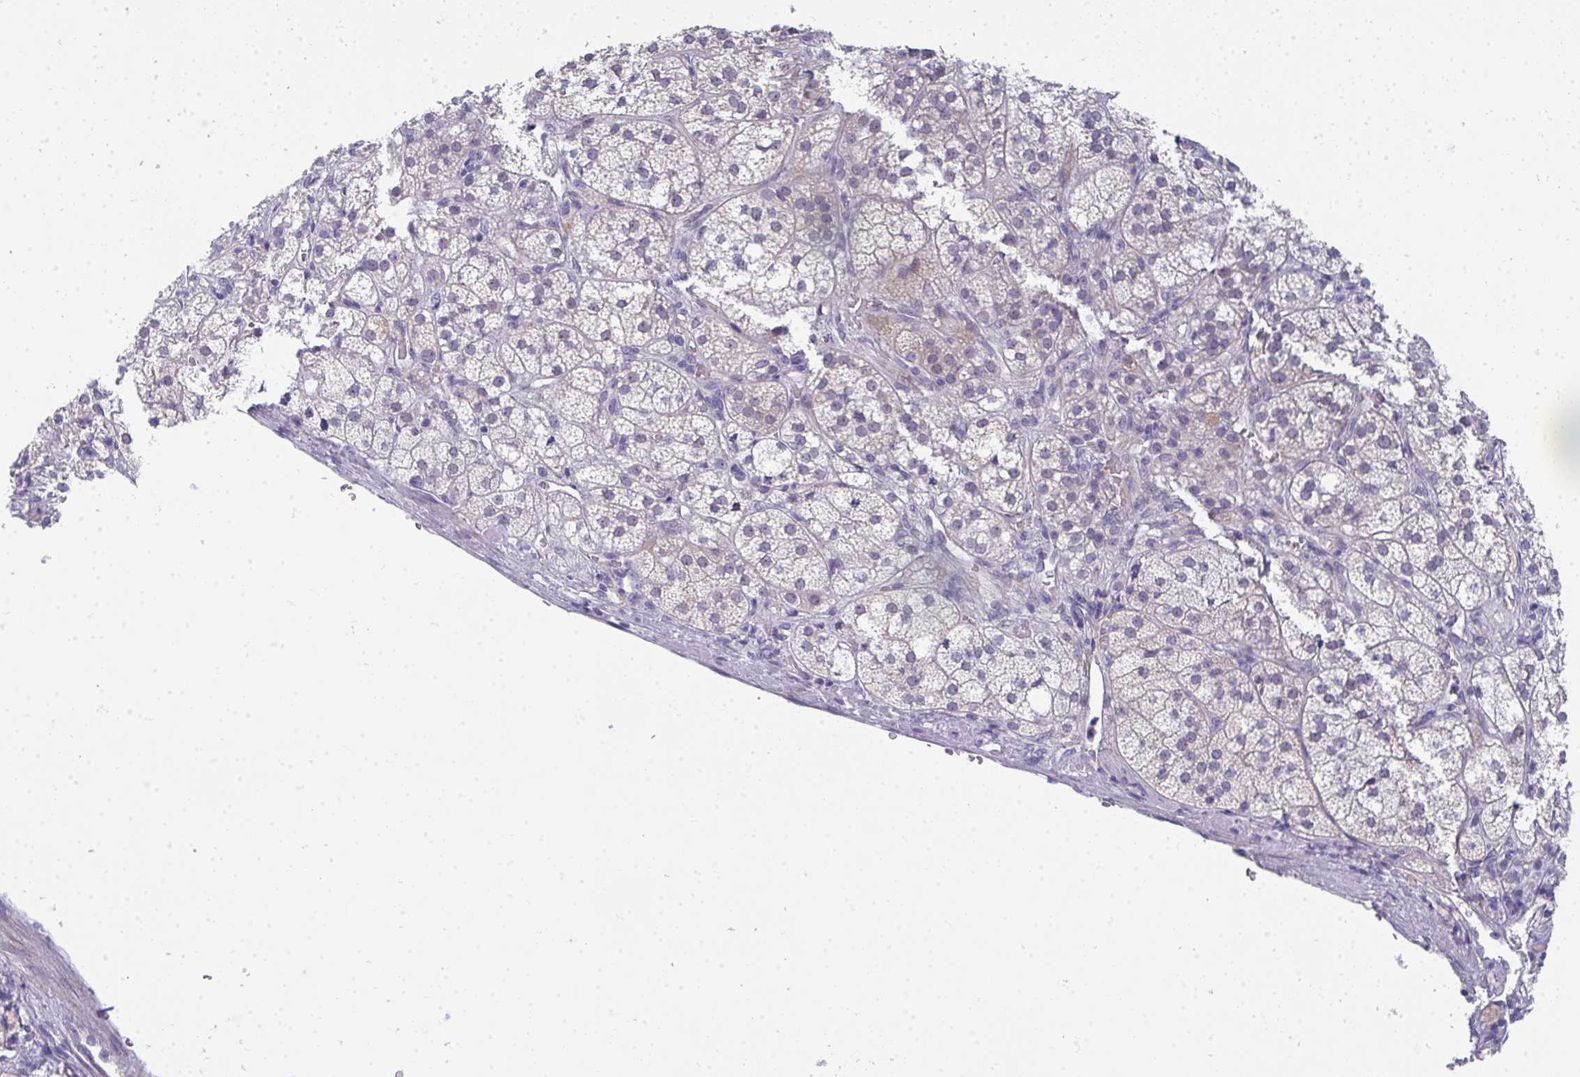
{"staining": {"intensity": "moderate", "quantity": "<25%", "location": "cytoplasmic/membranous"}, "tissue": "adrenal gland", "cell_type": "Glandular cells", "image_type": "normal", "snomed": [{"axis": "morphology", "description": "Normal tissue, NOS"}, {"axis": "topography", "description": "Adrenal gland"}], "caption": "Protein staining demonstrates moderate cytoplasmic/membranous staining in about <25% of glandular cells in benign adrenal gland.", "gene": "TMEM82", "patient": {"sex": "female", "age": 60}}